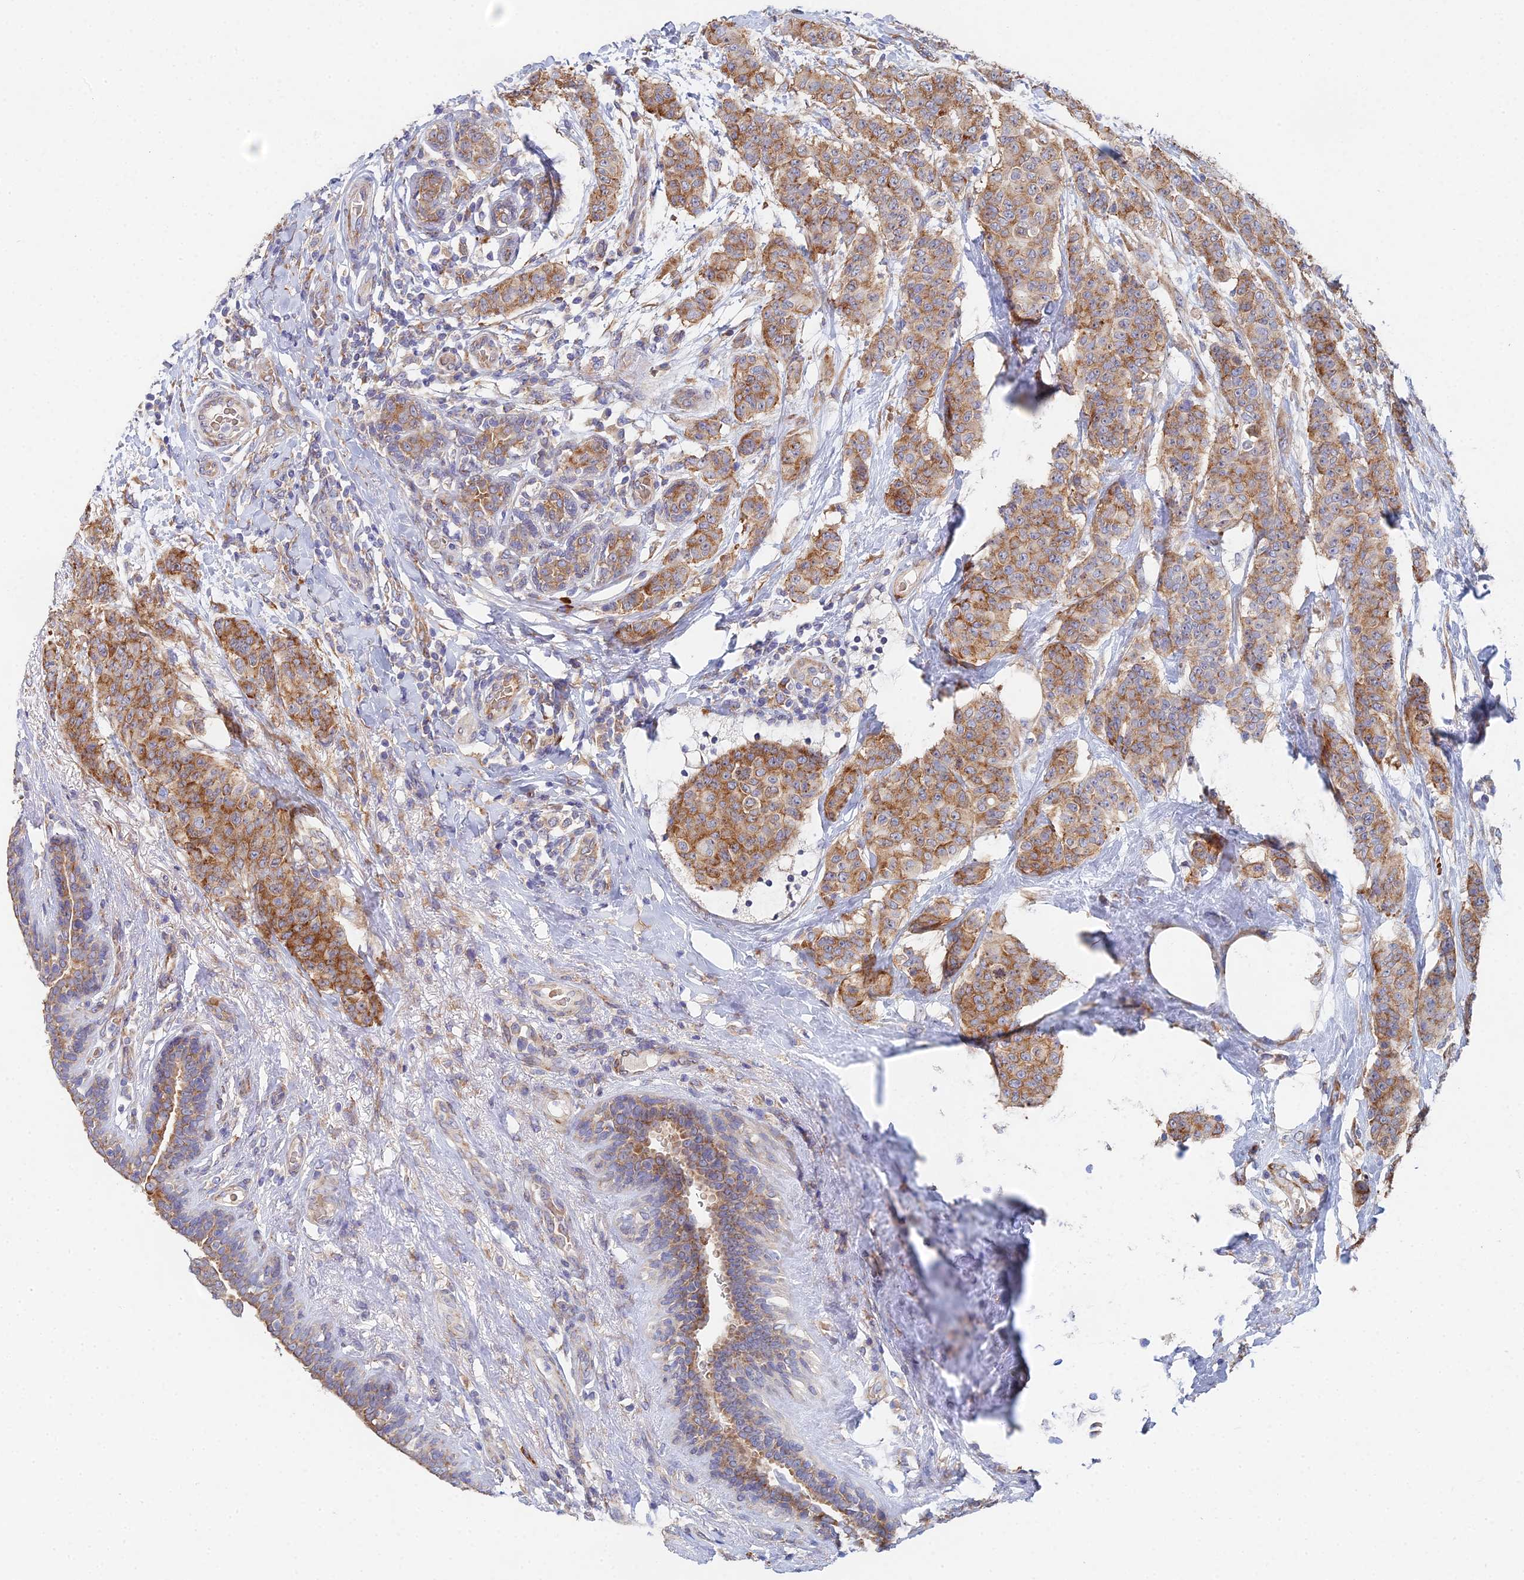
{"staining": {"intensity": "moderate", "quantity": ">75%", "location": "cytoplasmic/membranous"}, "tissue": "breast cancer", "cell_type": "Tumor cells", "image_type": "cancer", "snomed": [{"axis": "morphology", "description": "Duct carcinoma"}, {"axis": "topography", "description": "Breast"}], "caption": "This photomicrograph demonstrates breast cancer stained with immunohistochemistry to label a protein in brown. The cytoplasmic/membranous of tumor cells show moderate positivity for the protein. Nuclei are counter-stained blue.", "gene": "ELOF1", "patient": {"sex": "female", "age": 40}}